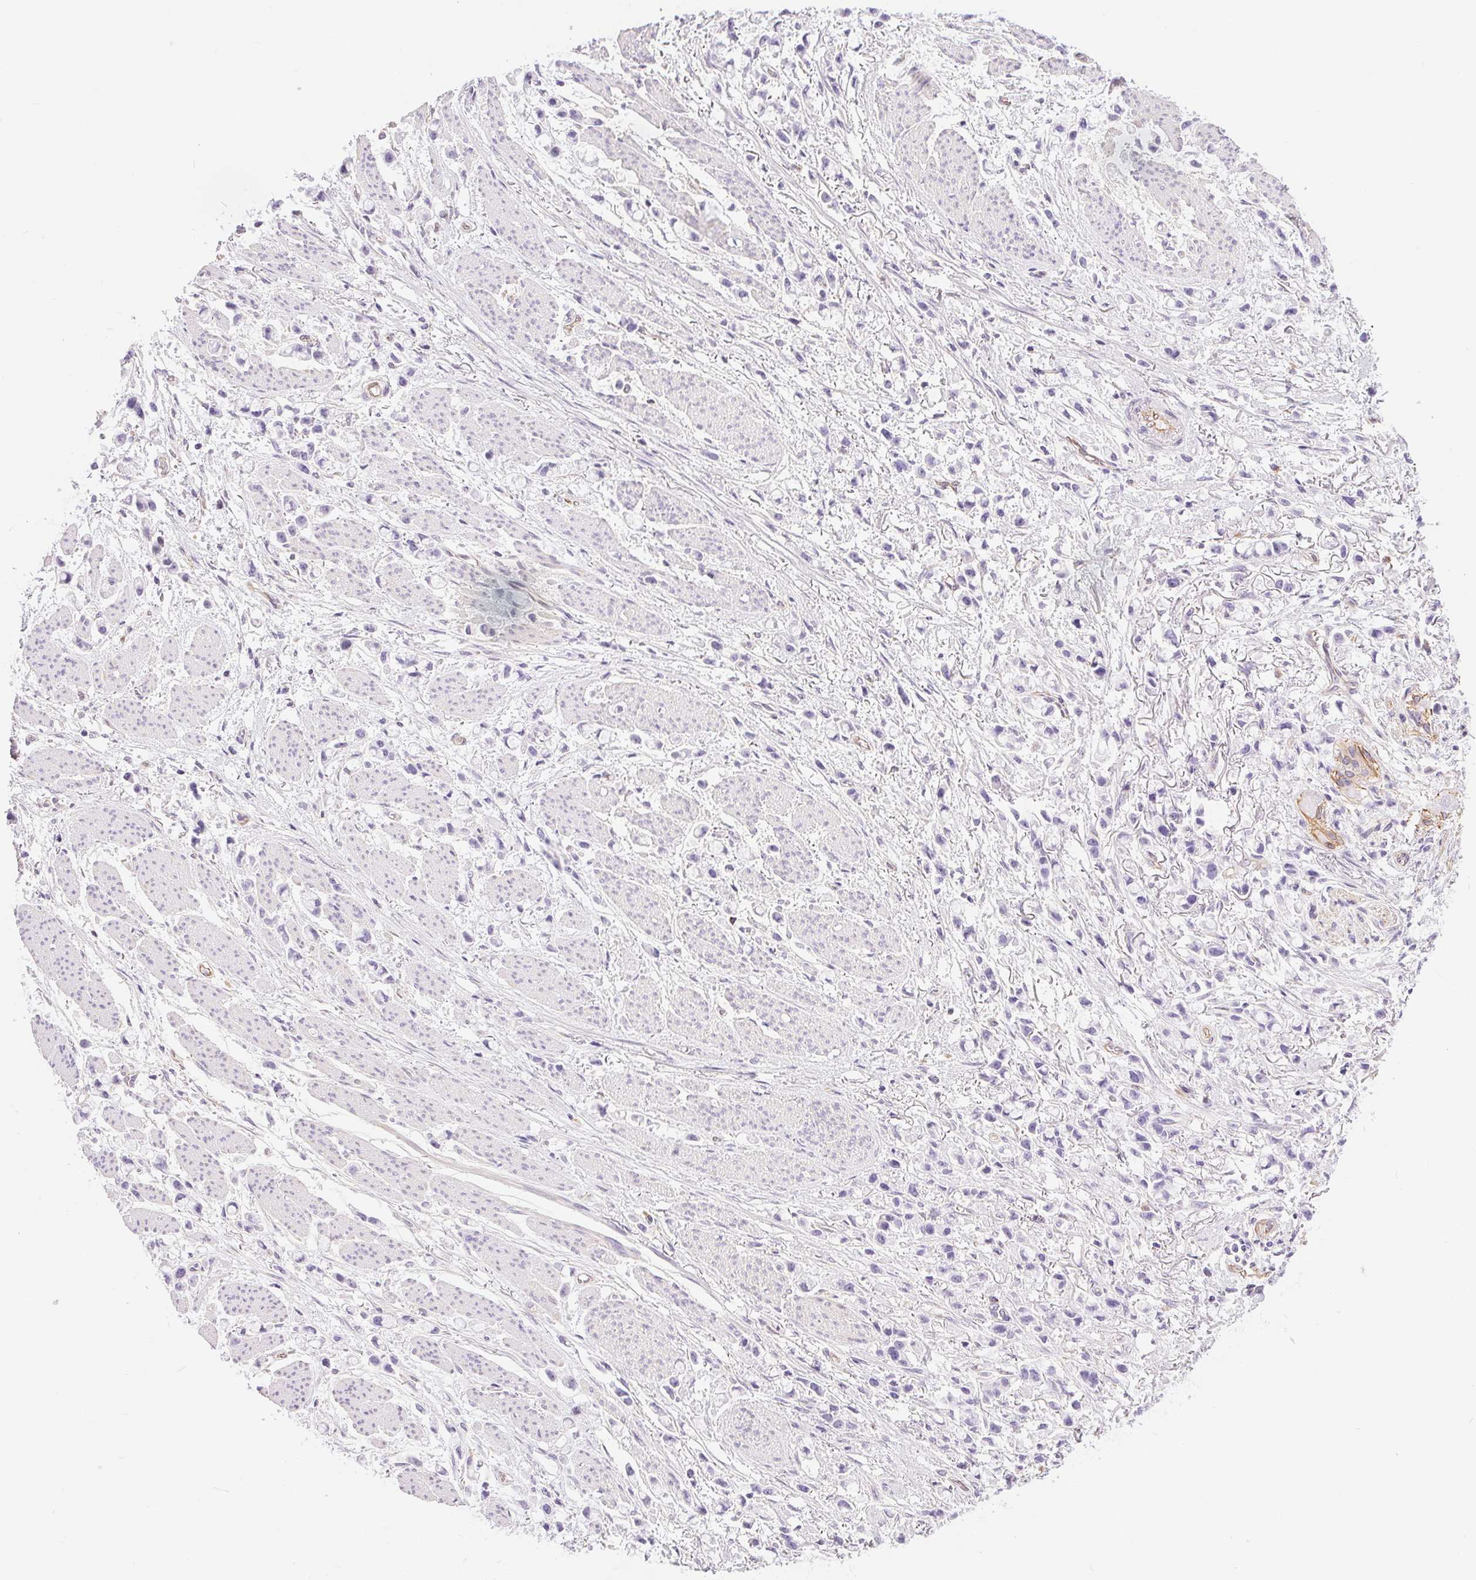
{"staining": {"intensity": "negative", "quantity": "none", "location": "none"}, "tissue": "stomach cancer", "cell_type": "Tumor cells", "image_type": "cancer", "snomed": [{"axis": "morphology", "description": "Adenocarcinoma, NOS"}, {"axis": "topography", "description": "Stomach"}], "caption": "An immunohistochemistry (IHC) micrograph of stomach adenocarcinoma is shown. There is no staining in tumor cells of stomach adenocarcinoma.", "gene": "GFAP", "patient": {"sex": "female", "age": 81}}